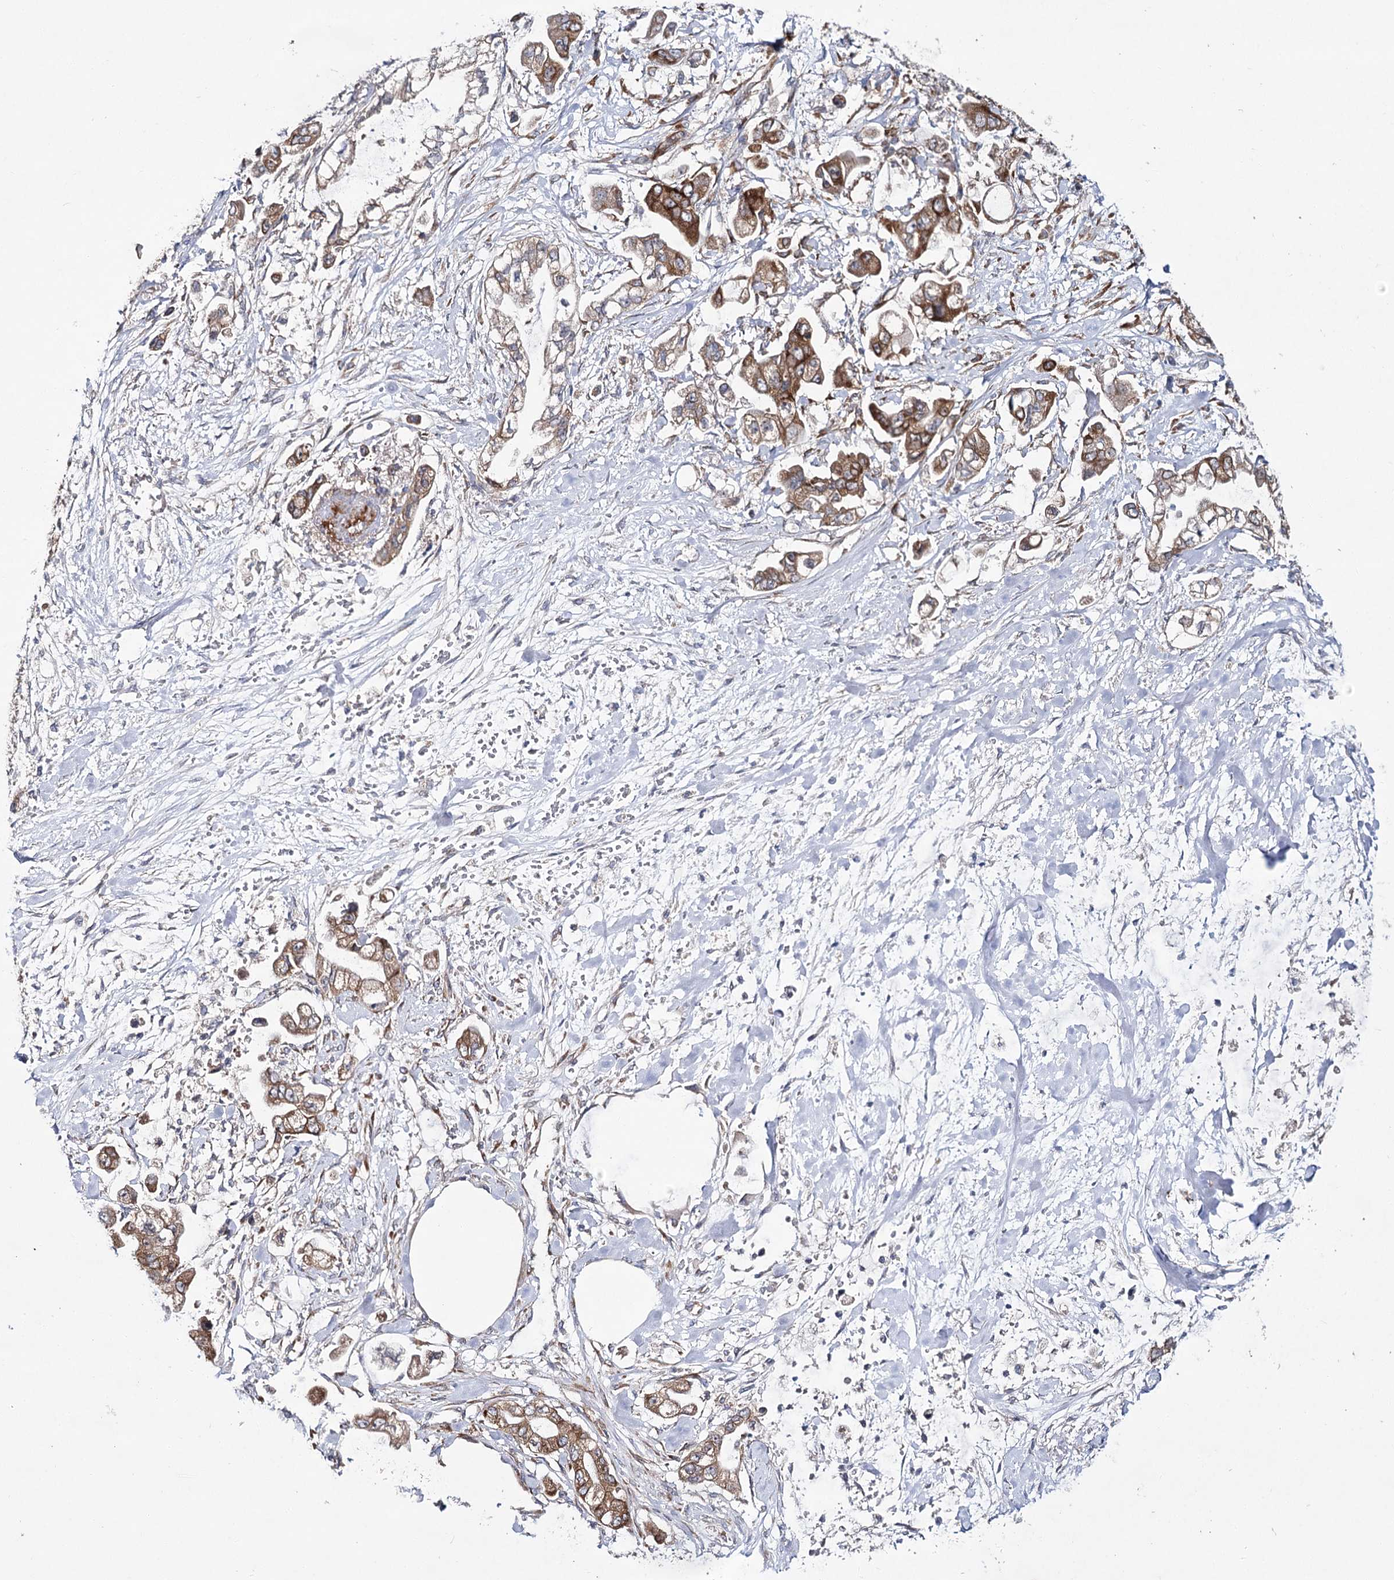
{"staining": {"intensity": "moderate", "quantity": "25%-75%", "location": "cytoplasmic/membranous"}, "tissue": "stomach cancer", "cell_type": "Tumor cells", "image_type": "cancer", "snomed": [{"axis": "morphology", "description": "Adenocarcinoma, NOS"}, {"axis": "topography", "description": "Stomach"}], "caption": "Adenocarcinoma (stomach) was stained to show a protein in brown. There is medium levels of moderate cytoplasmic/membranous expression in approximately 25%-75% of tumor cells.", "gene": "VWA2", "patient": {"sex": "male", "age": 62}}